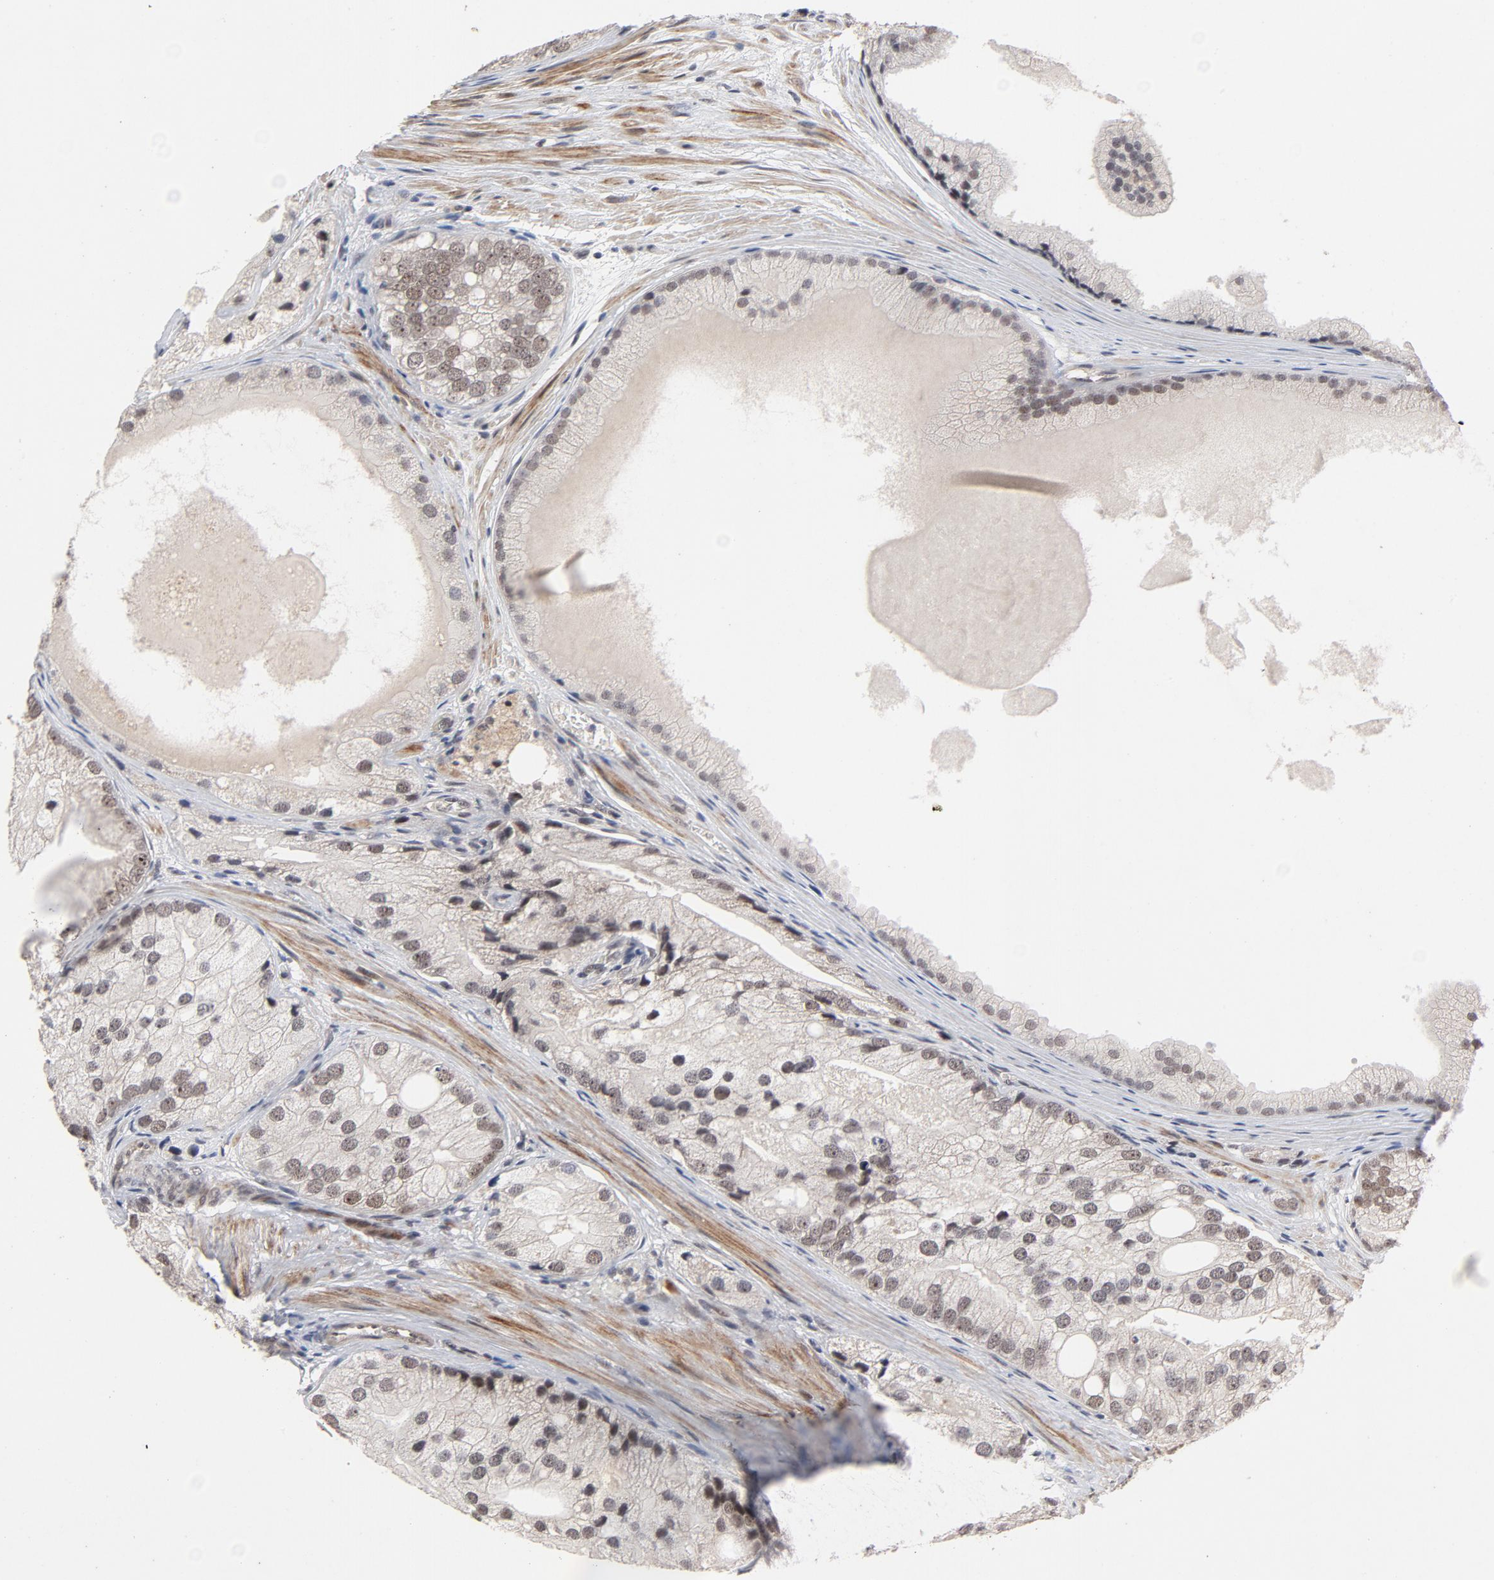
{"staining": {"intensity": "moderate", "quantity": ">75%", "location": "nuclear"}, "tissue": "prostate cancer", "cell_type": "Tumor cells", "image_type": "cancer", "snomed": [{"axis": "morphology", "description": "Adenocarcinoma, Low grade"}, {"axis": "topography", "description": "Prostate"}], "caption": "Prostate cancer stained with immunohistochemistry (IHC) displays moderate nuclear positivity in approximately >75% of tumor cells. (brown staining indicates protein expression, while blue staining denotes nuclei).", "gene": "ZKSCAN8", "patient": {"sex": "male", "age": 69}}